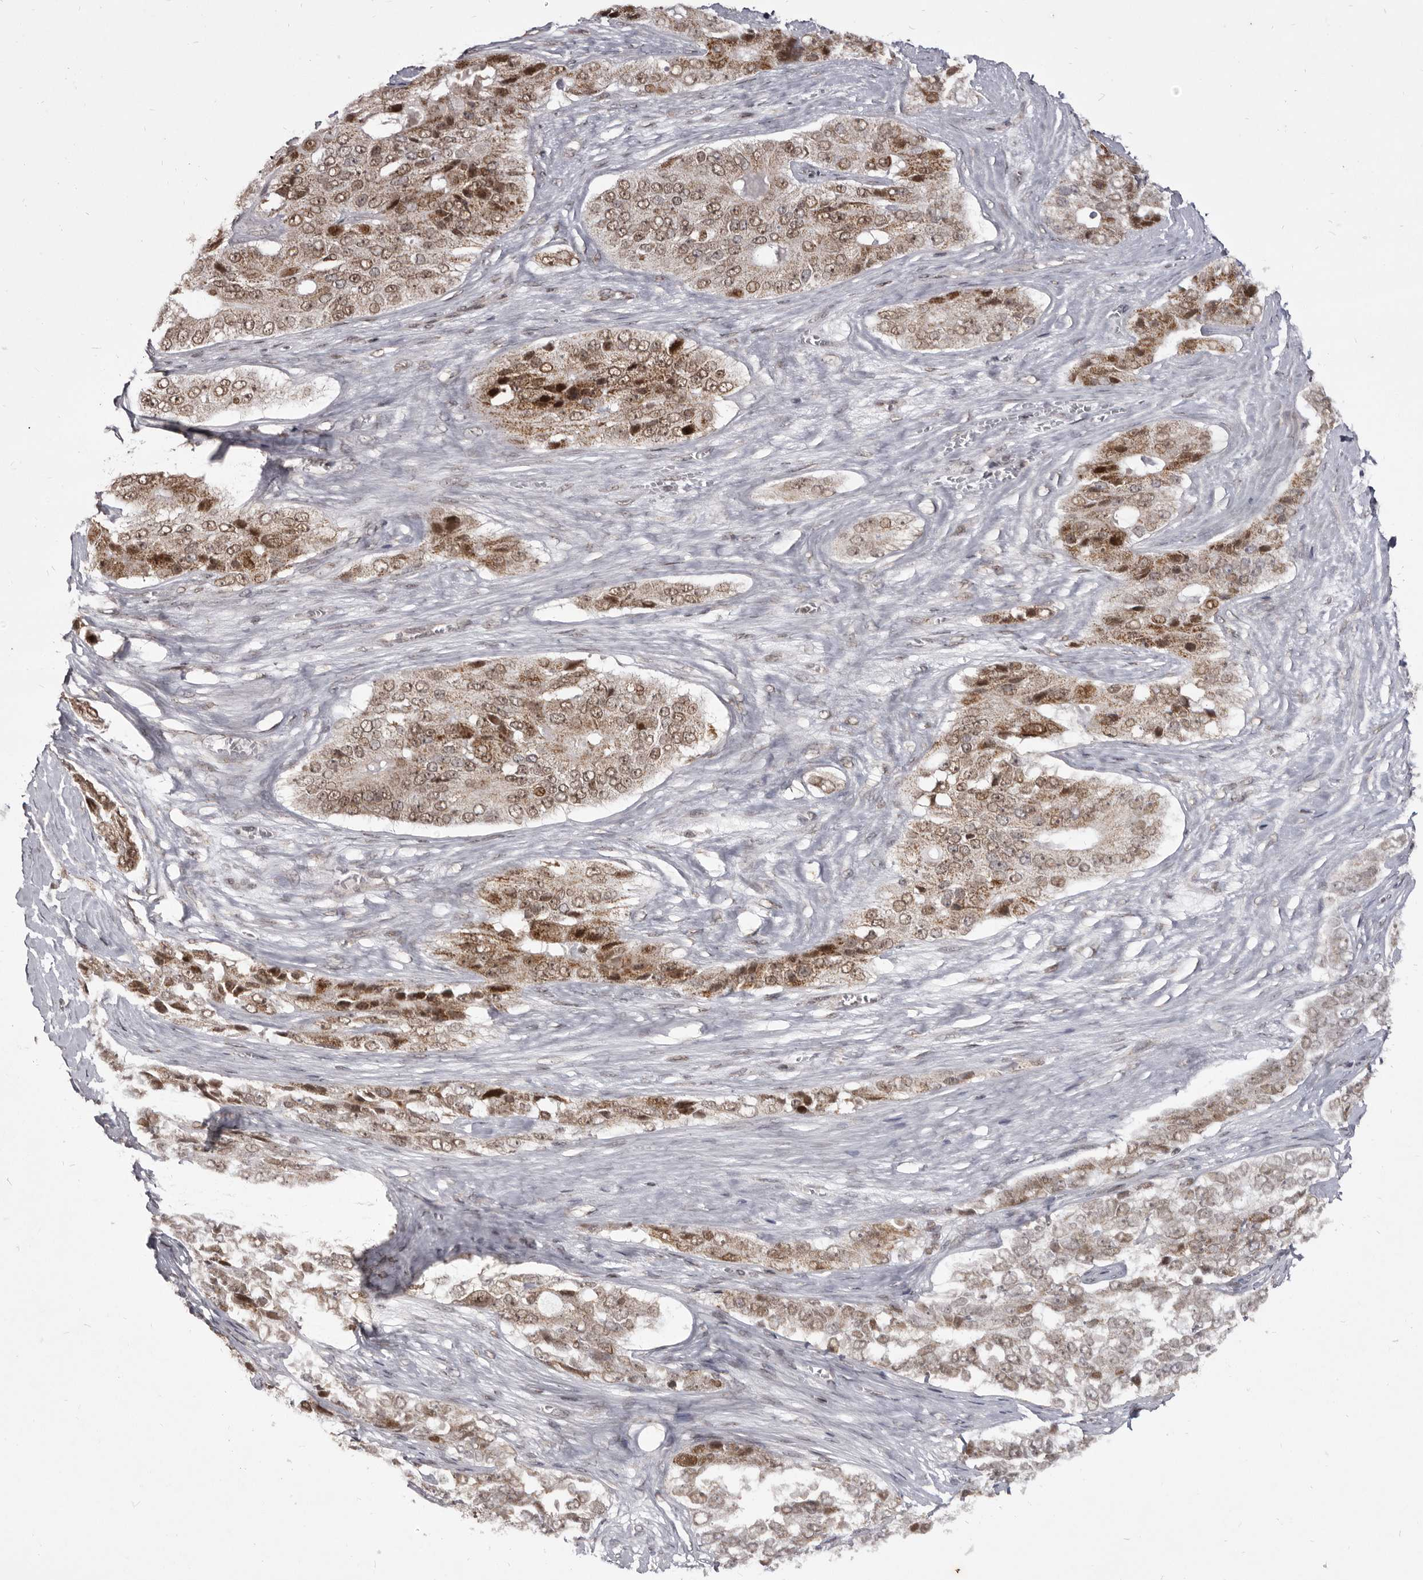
{"staining": {"intensity": "moderate", "quantity": ">75%", "location": "cytoplasmic/membranous,nuclear"}, "tissue": "ovarian cancer", "cell_type": "Tumor cells", "image_type": "cancer", "snomed": [{"axis": "morphology", "description": "Carcinoma, endometroid"}, {"axis": "topography", "description": "Ovary"}], "caption": "Immunohistochemistry (IHC) (DAB (3,3'-diaminobenzidine)) staining of human endometroid carcinoma (ovarian) exhibits moderate cytoplasmic/membranous and nuclear protein staining in about >75% of tumor cells.", "gene": "THUMPD1", "patient": {"sex": "female", "age": 51}}